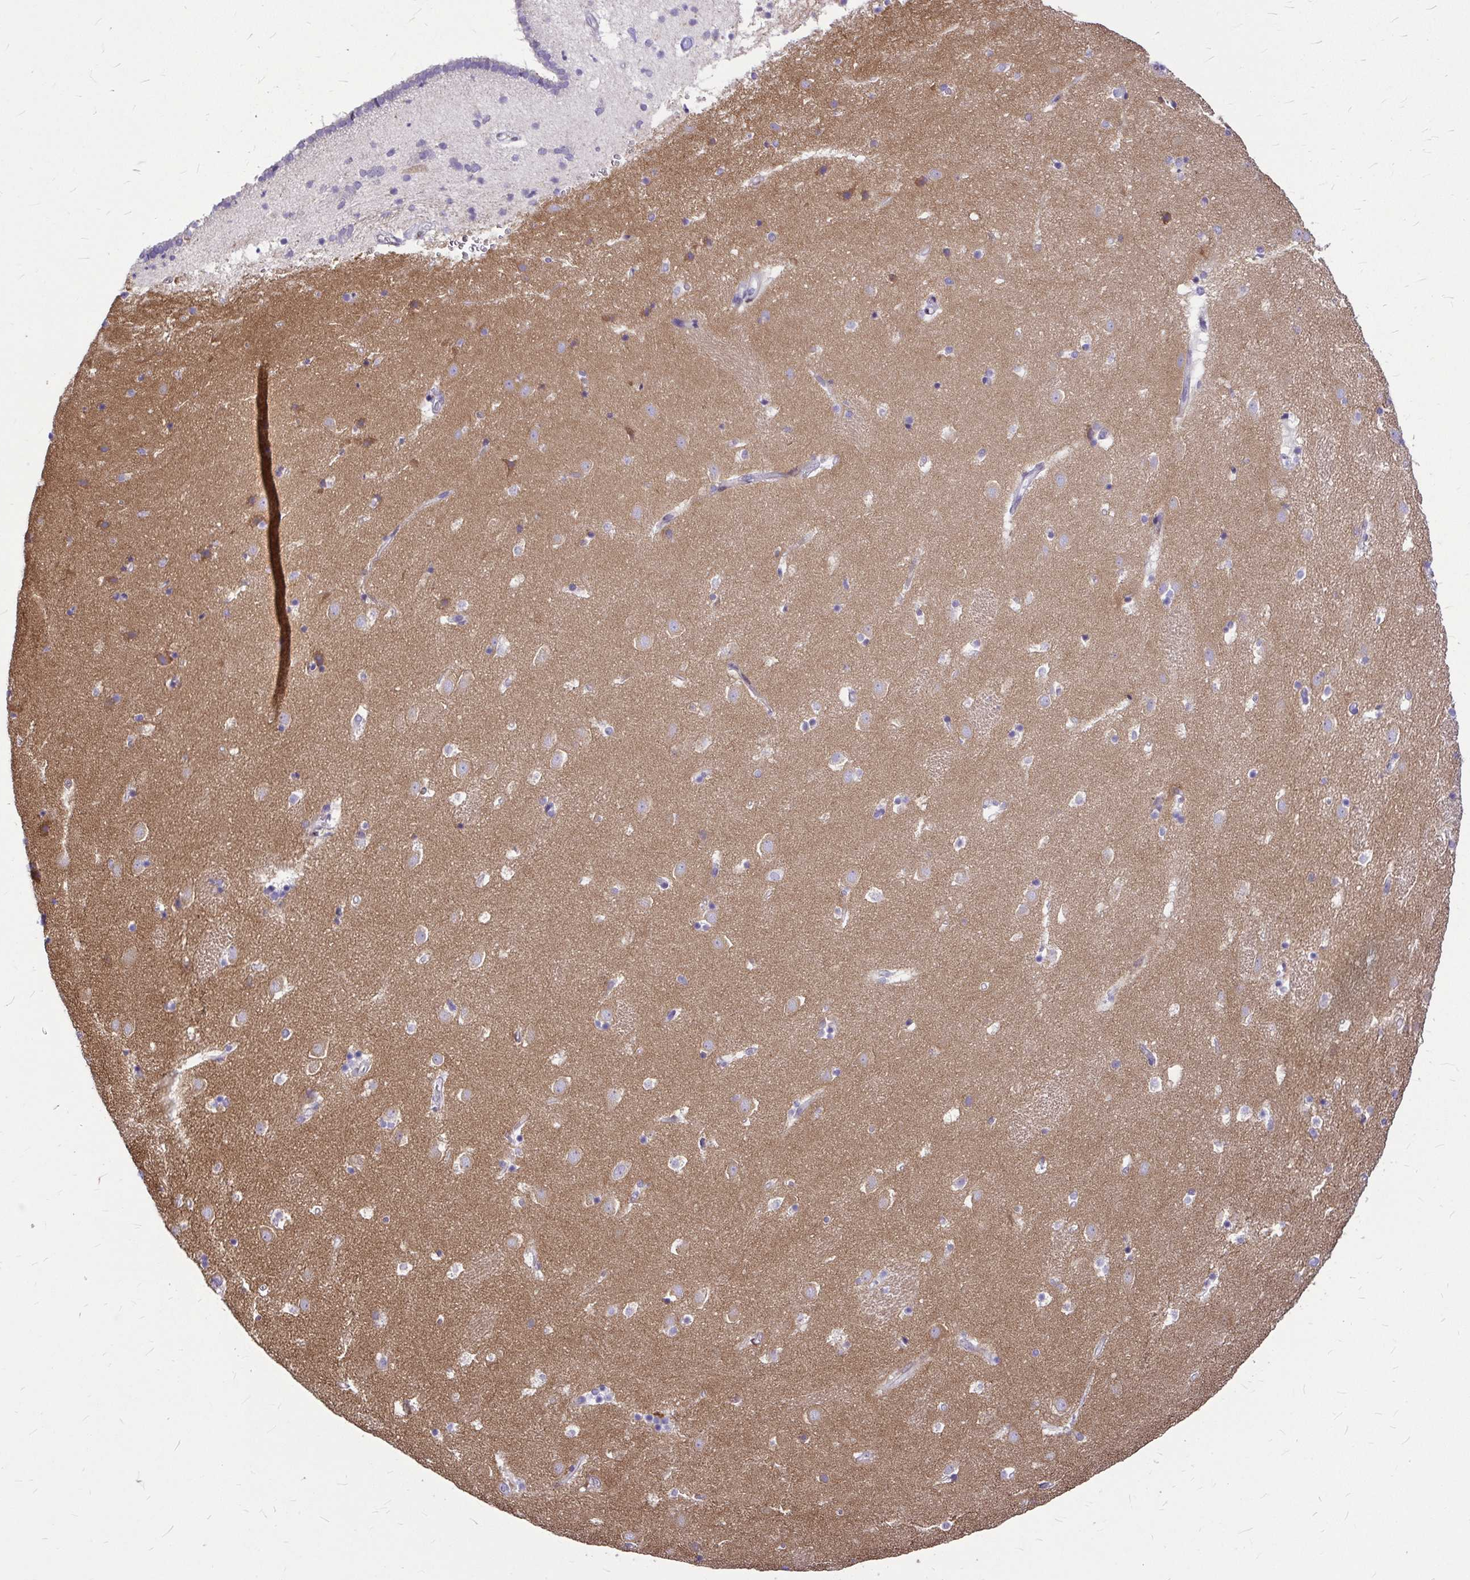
{"staining": {"intensity": "moderate", "quantity": "<25%", "location": "cytoplasmic/membranous"}, "tissue": "caudate", "cell_type": "Glial cells", "image_type": "normal", "snomed": [{"axis": "morphology", "description": "Normal tissue, NOS"}, {"axis": "topography", "description": "Lateral ventricle wall"}], "caption": "An immunohistochemistry histopathology image of benign tissue is shown. Protein staining in brown shows moderate cytoplasmic/membranous positivity in caudate within glial cells.", "gene": "GABBR2", "patient": {"sex": "male", "age": 37}}